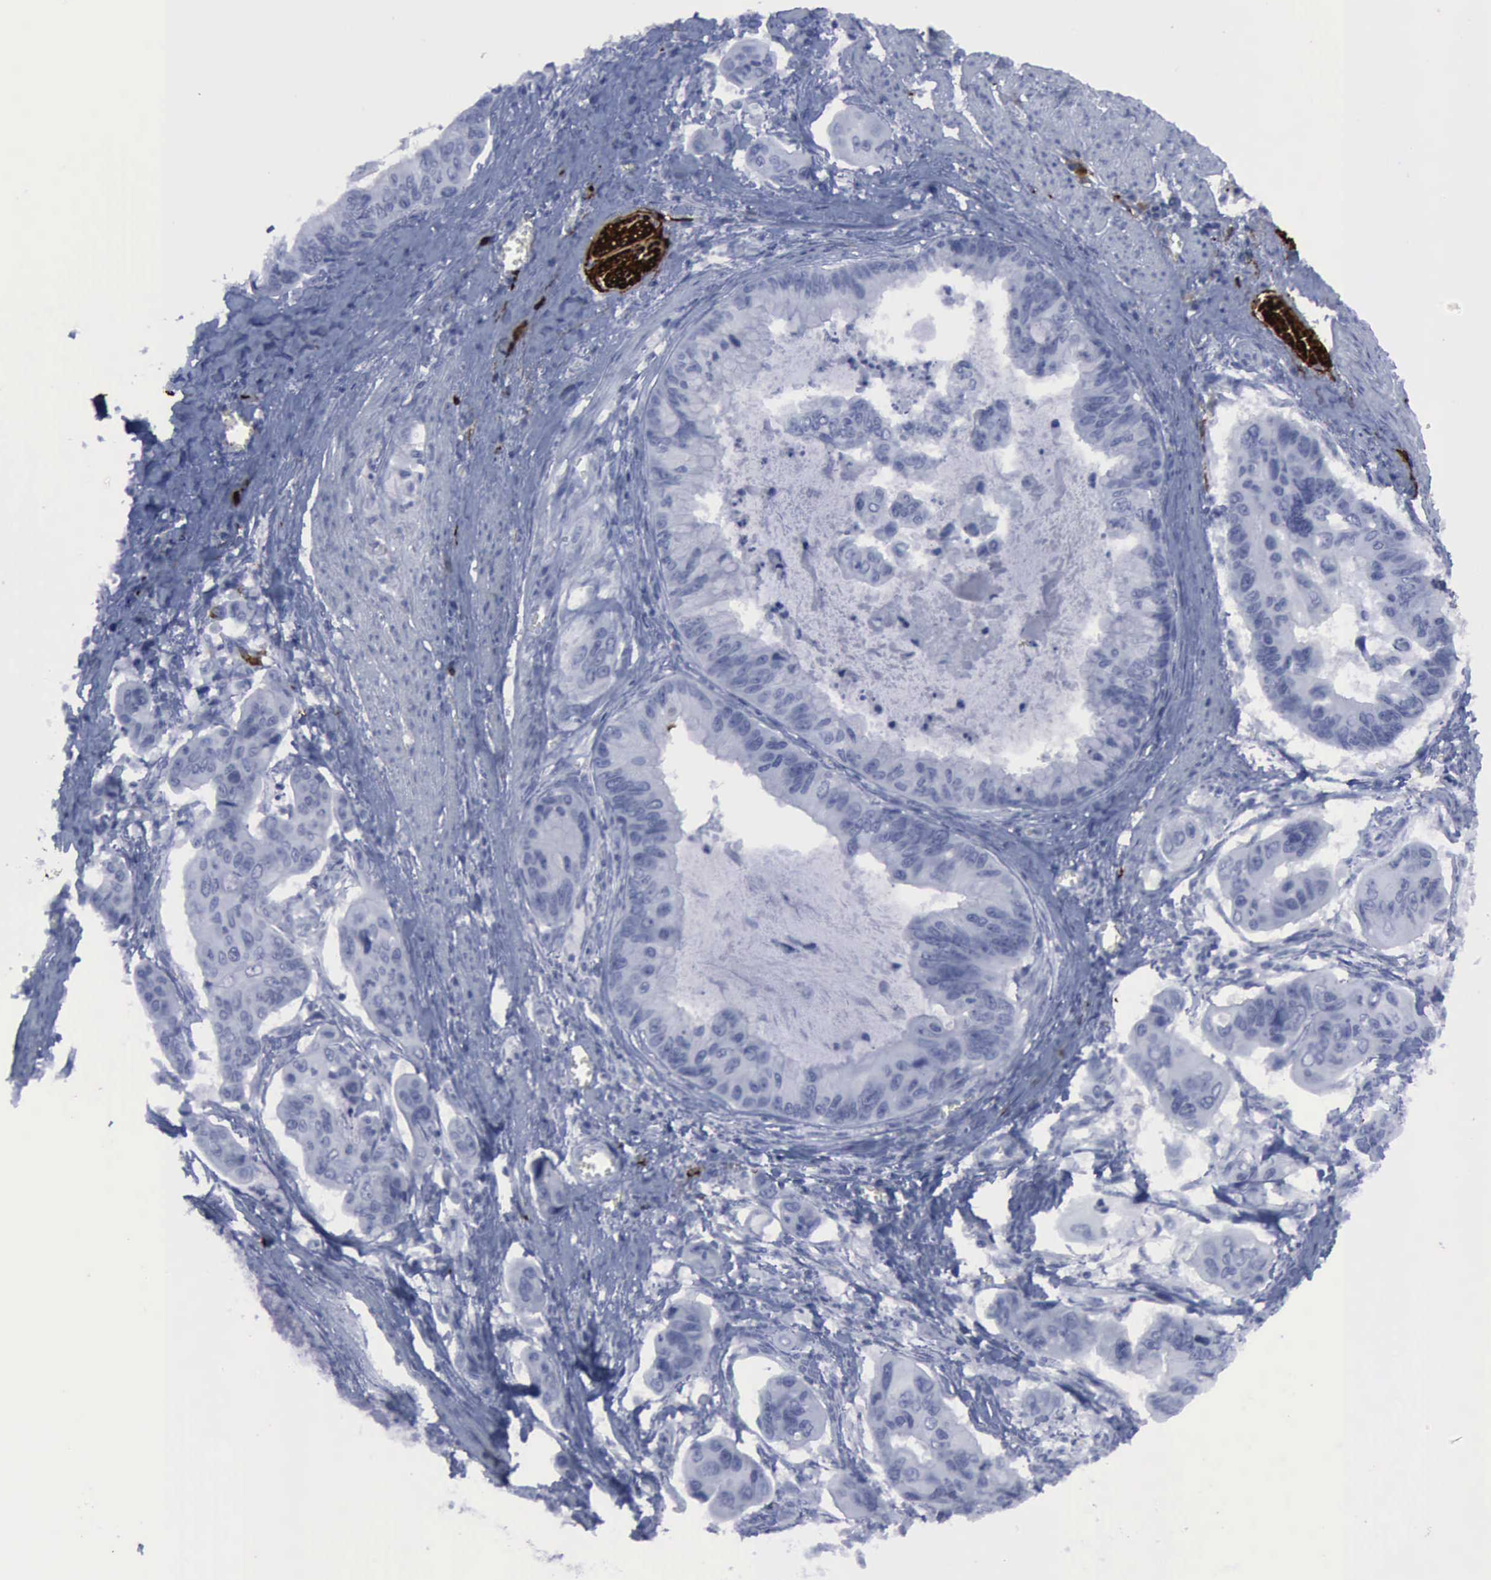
{"staining": {"intensity": "negative", "quantity": "none", "location": "none"}, "tissue": "stomach cancer", "cell_type": "Tumor cells", "image_type": "cancer", "snomed": [{"axis": "morphology", "description": "Adenocarcinoma, NOS"}, {"axis": "topography", "description": "Stomach, upper"}], "caption": "Human adenocarcinoma (stomach) stained for a protein using immunohistochemistry displays no expression in tumor cells.", "gene": "NGFR", "patient": {"sex": "male", "age": 80}}